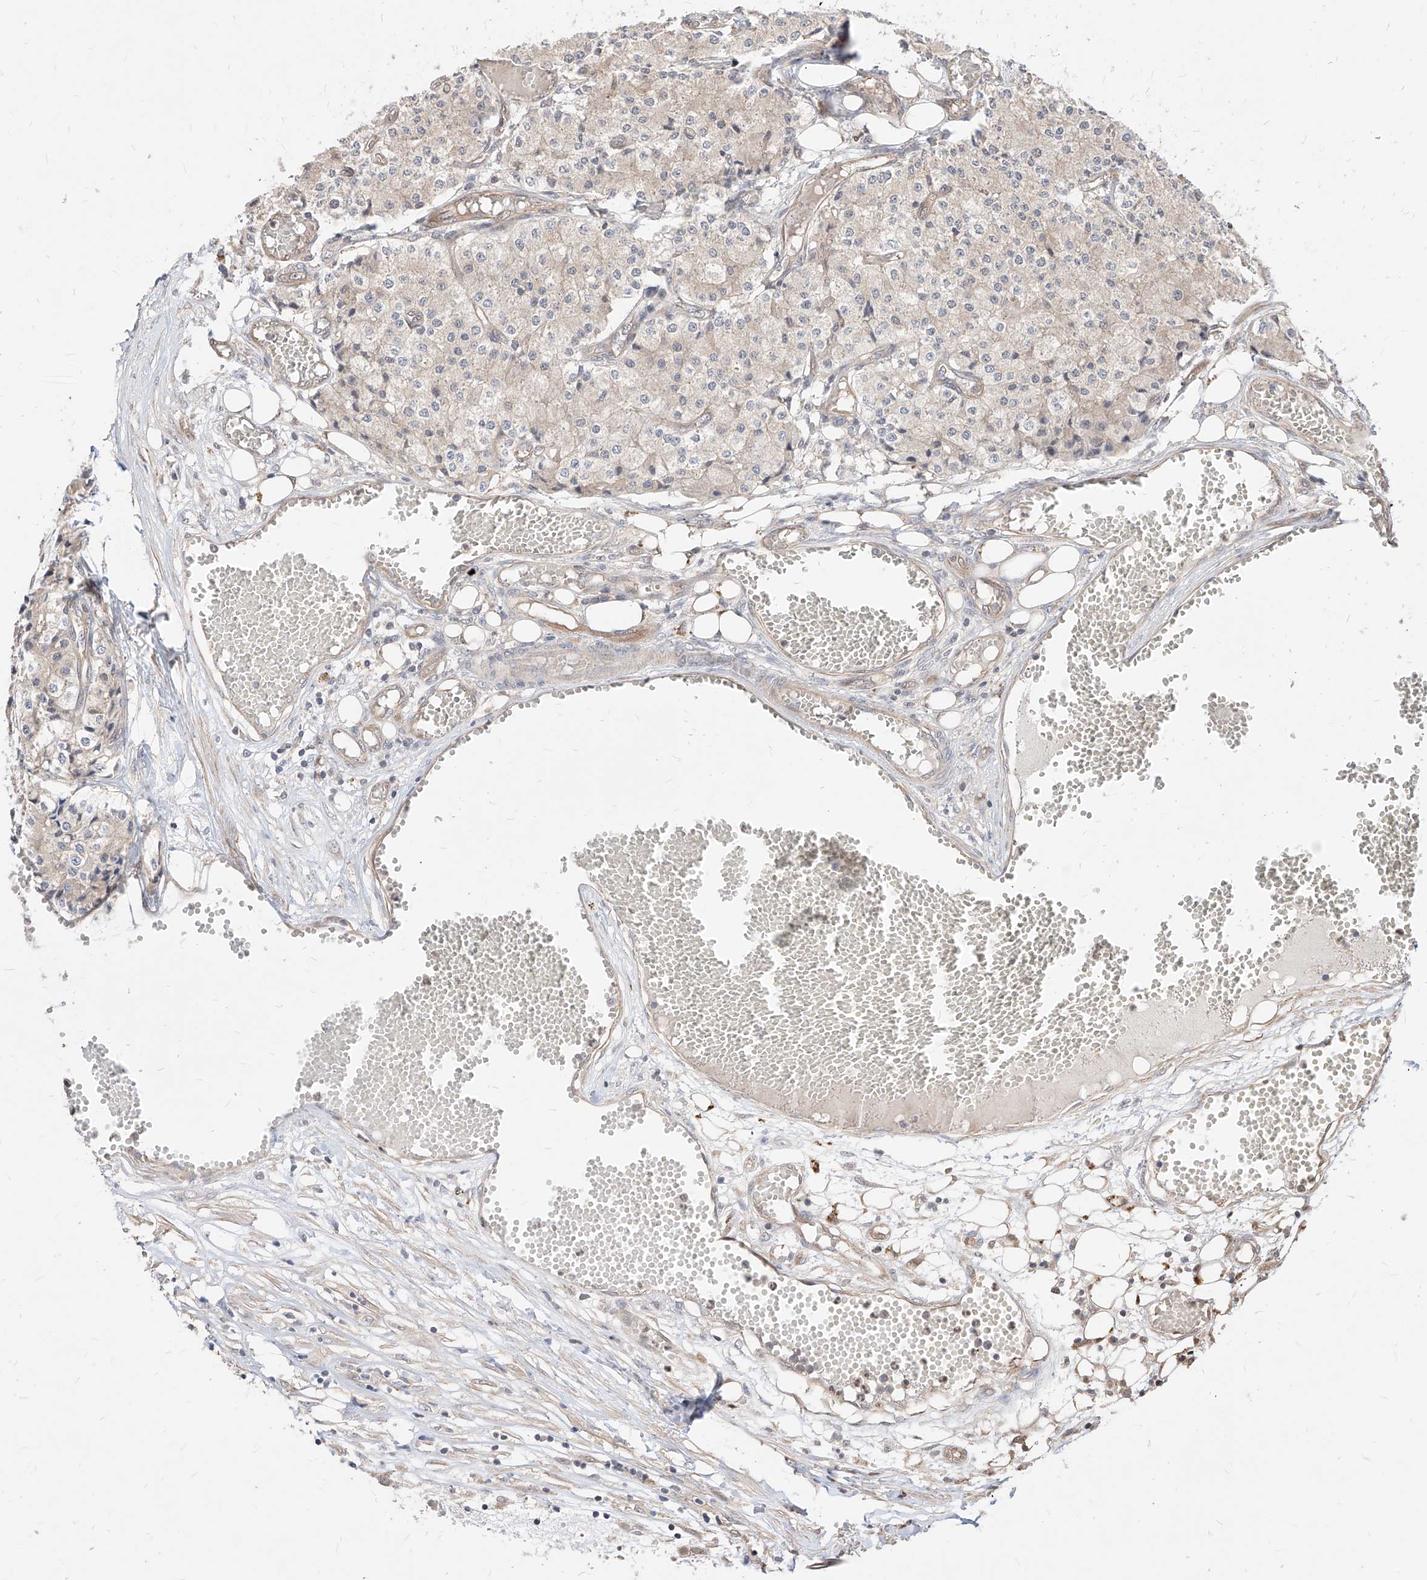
{"staining": {"intensity": "negative", "quantity": "none", "location": "none"}, "tissue": "carcinoid", "cell_type": "Tumor cells", "image_type": "cancer", "snomed": [{"axis": "morphology", "description": "Carcinoid, malignant, NOS"}, {"axis": "topography", "description": "Colon"}], "caption": "High power microscopy micrograph of an immunohistochemistry (IHC) histopathology image of carcinoid, revealing no significant positivity in tumor cells.", "gene": "TSNAX", "patient": {"sex": "female", "age": 52}}